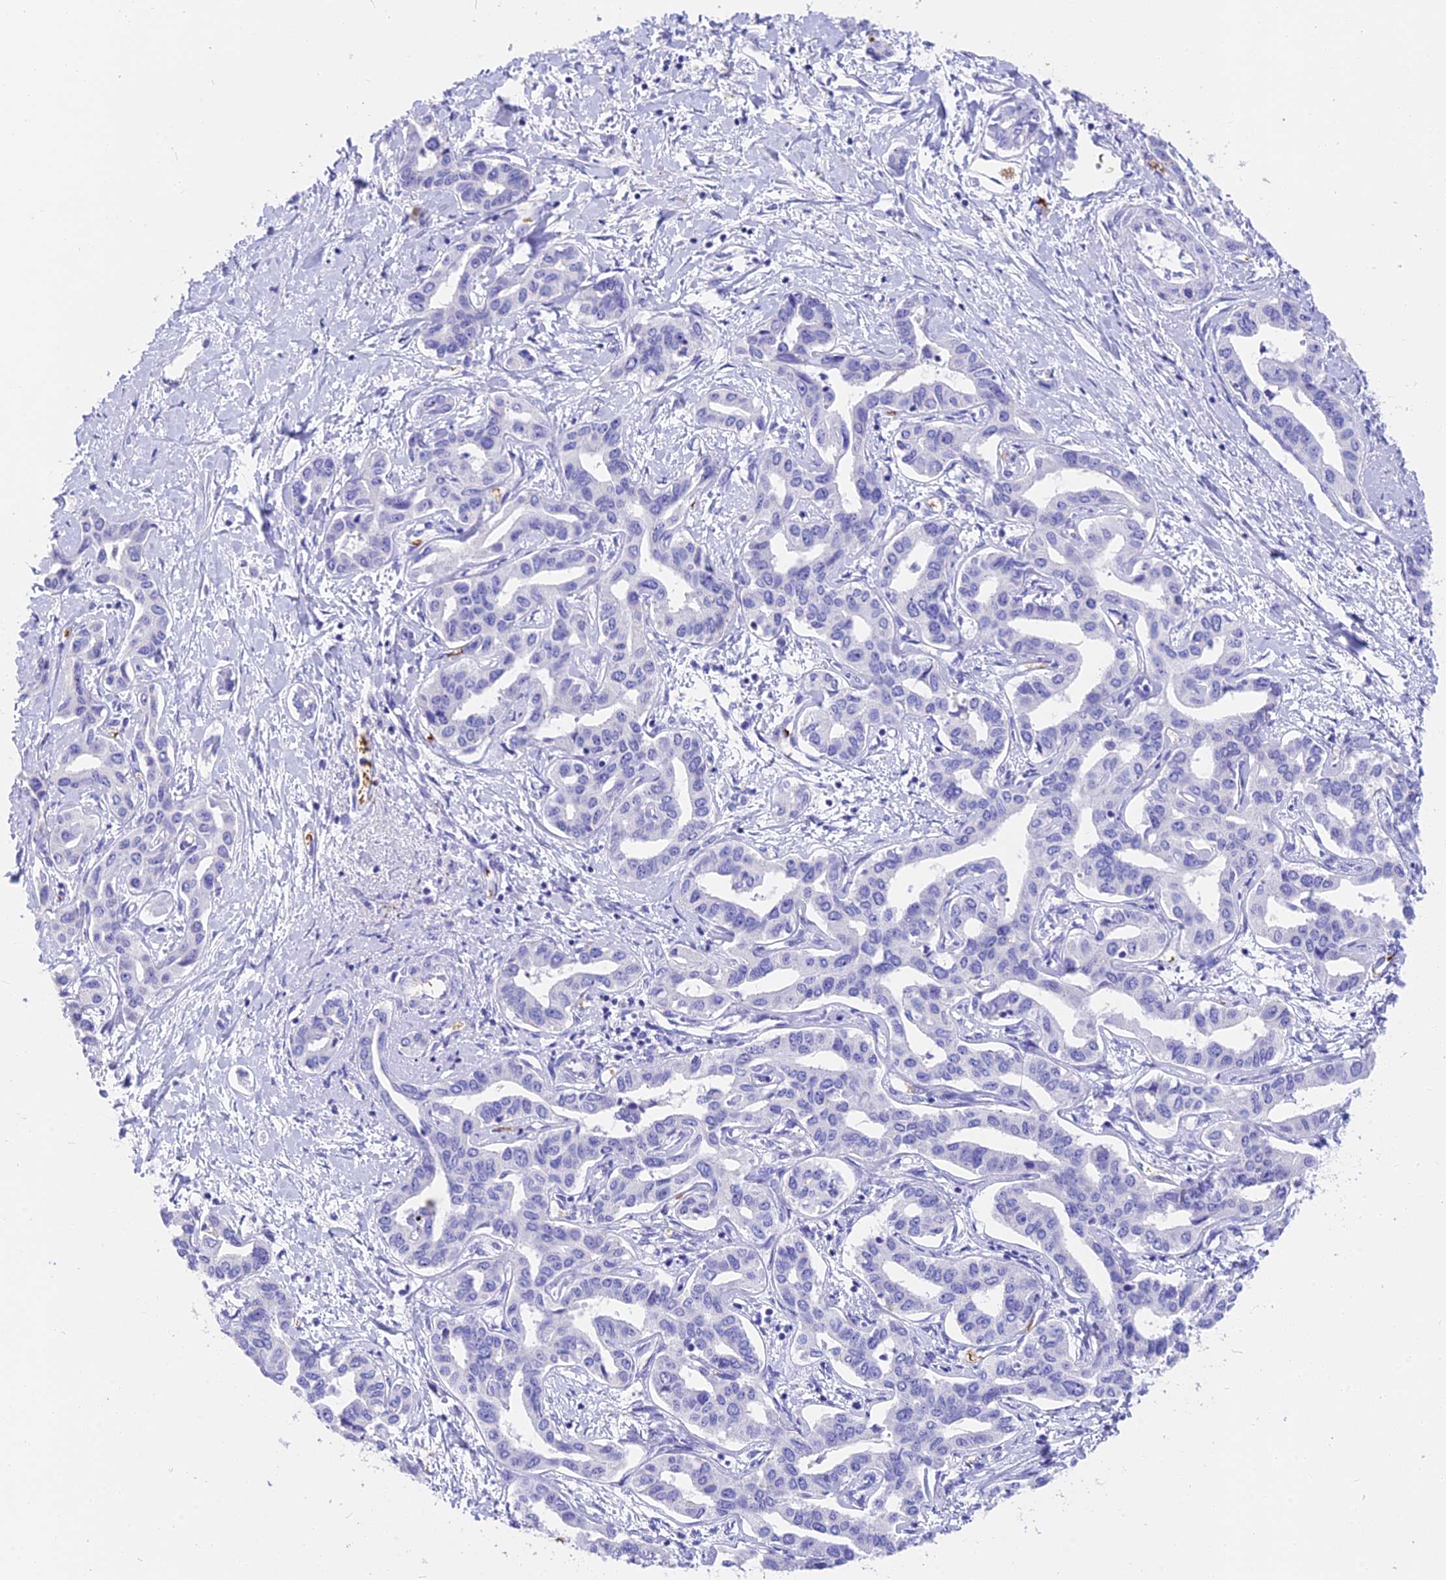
{"staining": {"intensity": "negative", "quantity": "none", "location": "none"}, "tissue": "liver cancer", "cell_type": "Tumor cells", "image_type": "cancer", "snomed": [{"axis": "morphology", "description": "Cholangiocarcinoma"}, {"axis": "topography", "description": "Liver"}], "caption": "Protein analysis of cholangiocarcinoma (liver) displays no significant expression in tumor cells.", "gene": "TNNC2", "patient": {"sex": "male", "age": 59}}